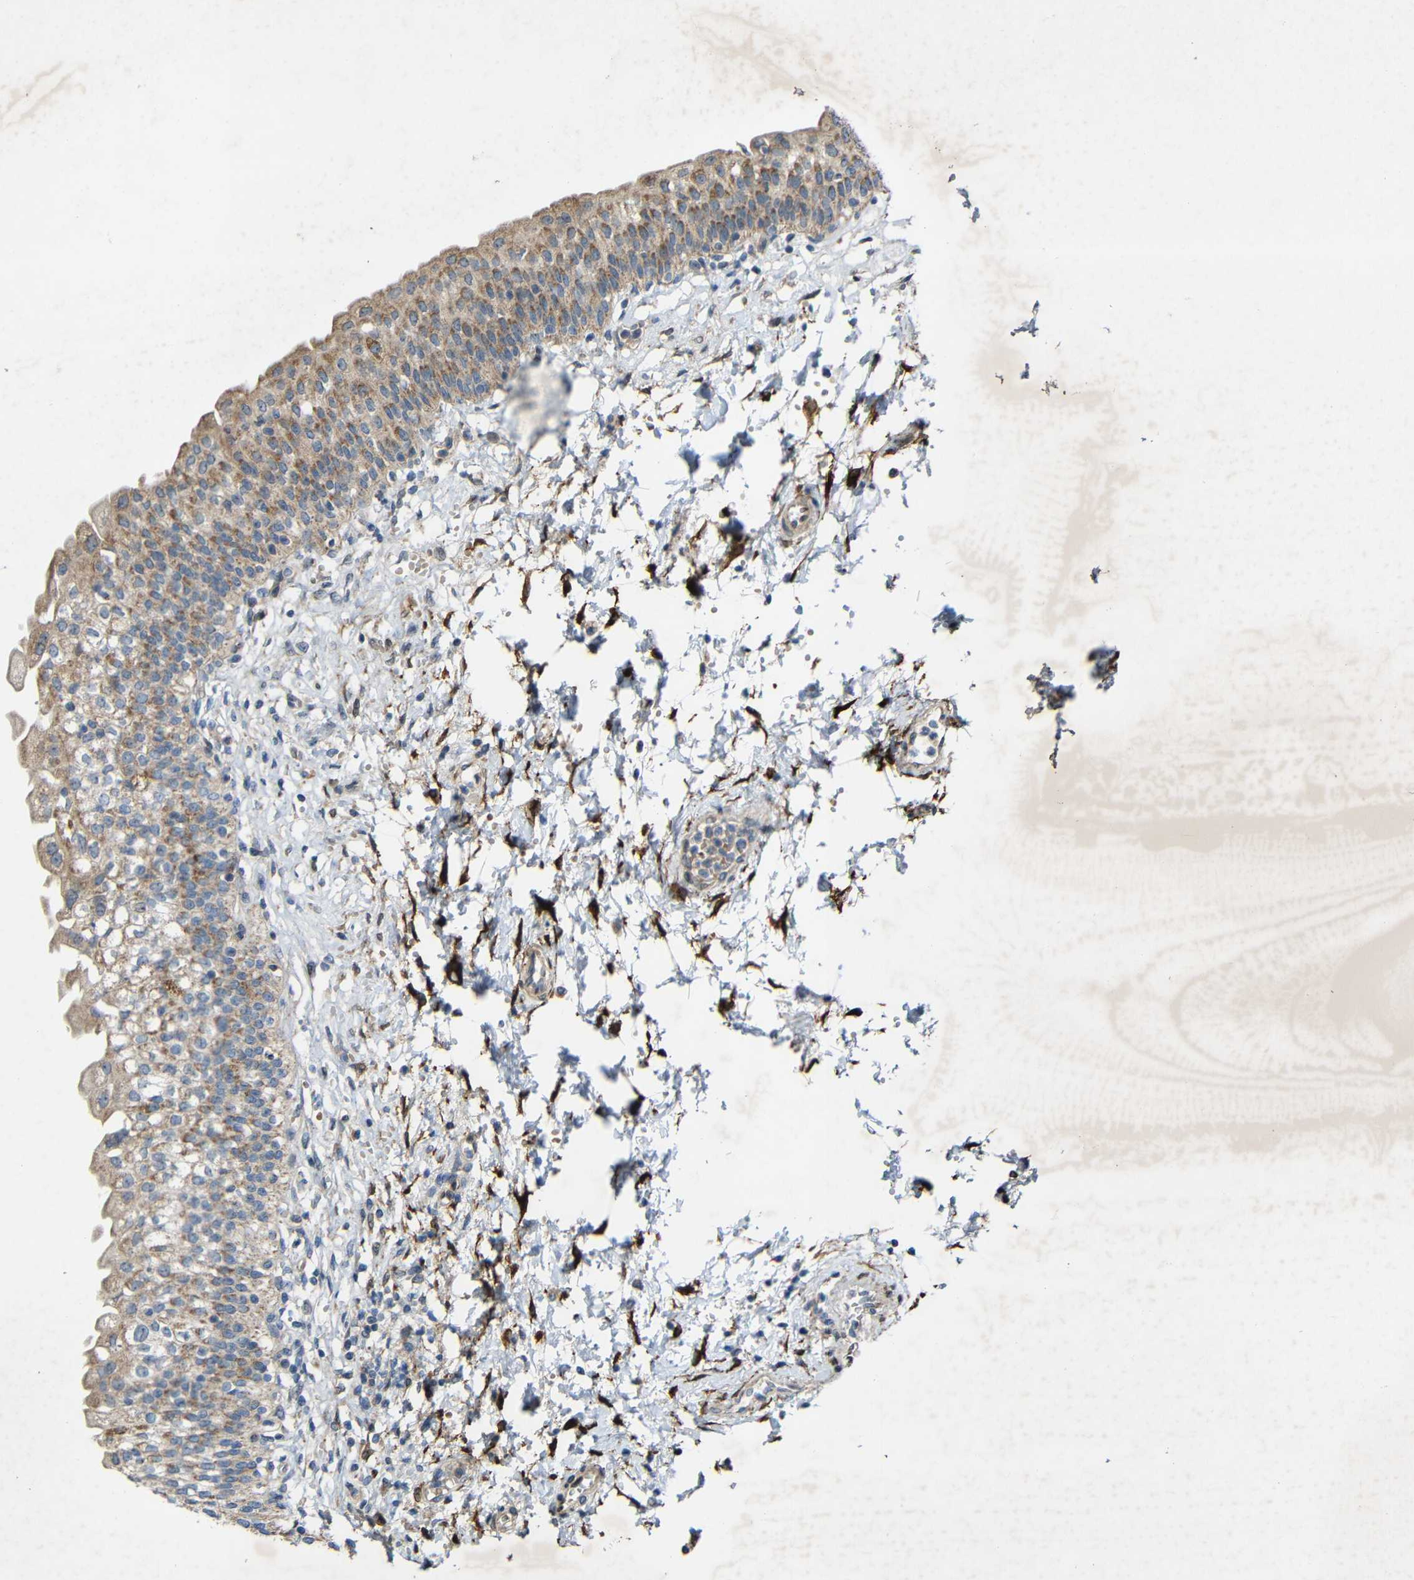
{"staining": {"intensity": "weak", "quantity": ">75%", "location": "cytoplasmic/membranous"}, "tissue": "urinary bladder", "cell_type": "Urothelial cells", "image_type": "normal", "snomed": [{"axis": "morphology", "description": "Normal tissue, NOS"}, {"axis": "topography", "description": "Urinary bladder"}], "caption": "Immunohistochemical staining of unremarkable urinary bladder shows >75% levels of weak cytoplasmic/membranous protein staining in about >75% of urothelial cells.", "gene": "TMEM25", "patient": {"sex": "male", "age": 55}}